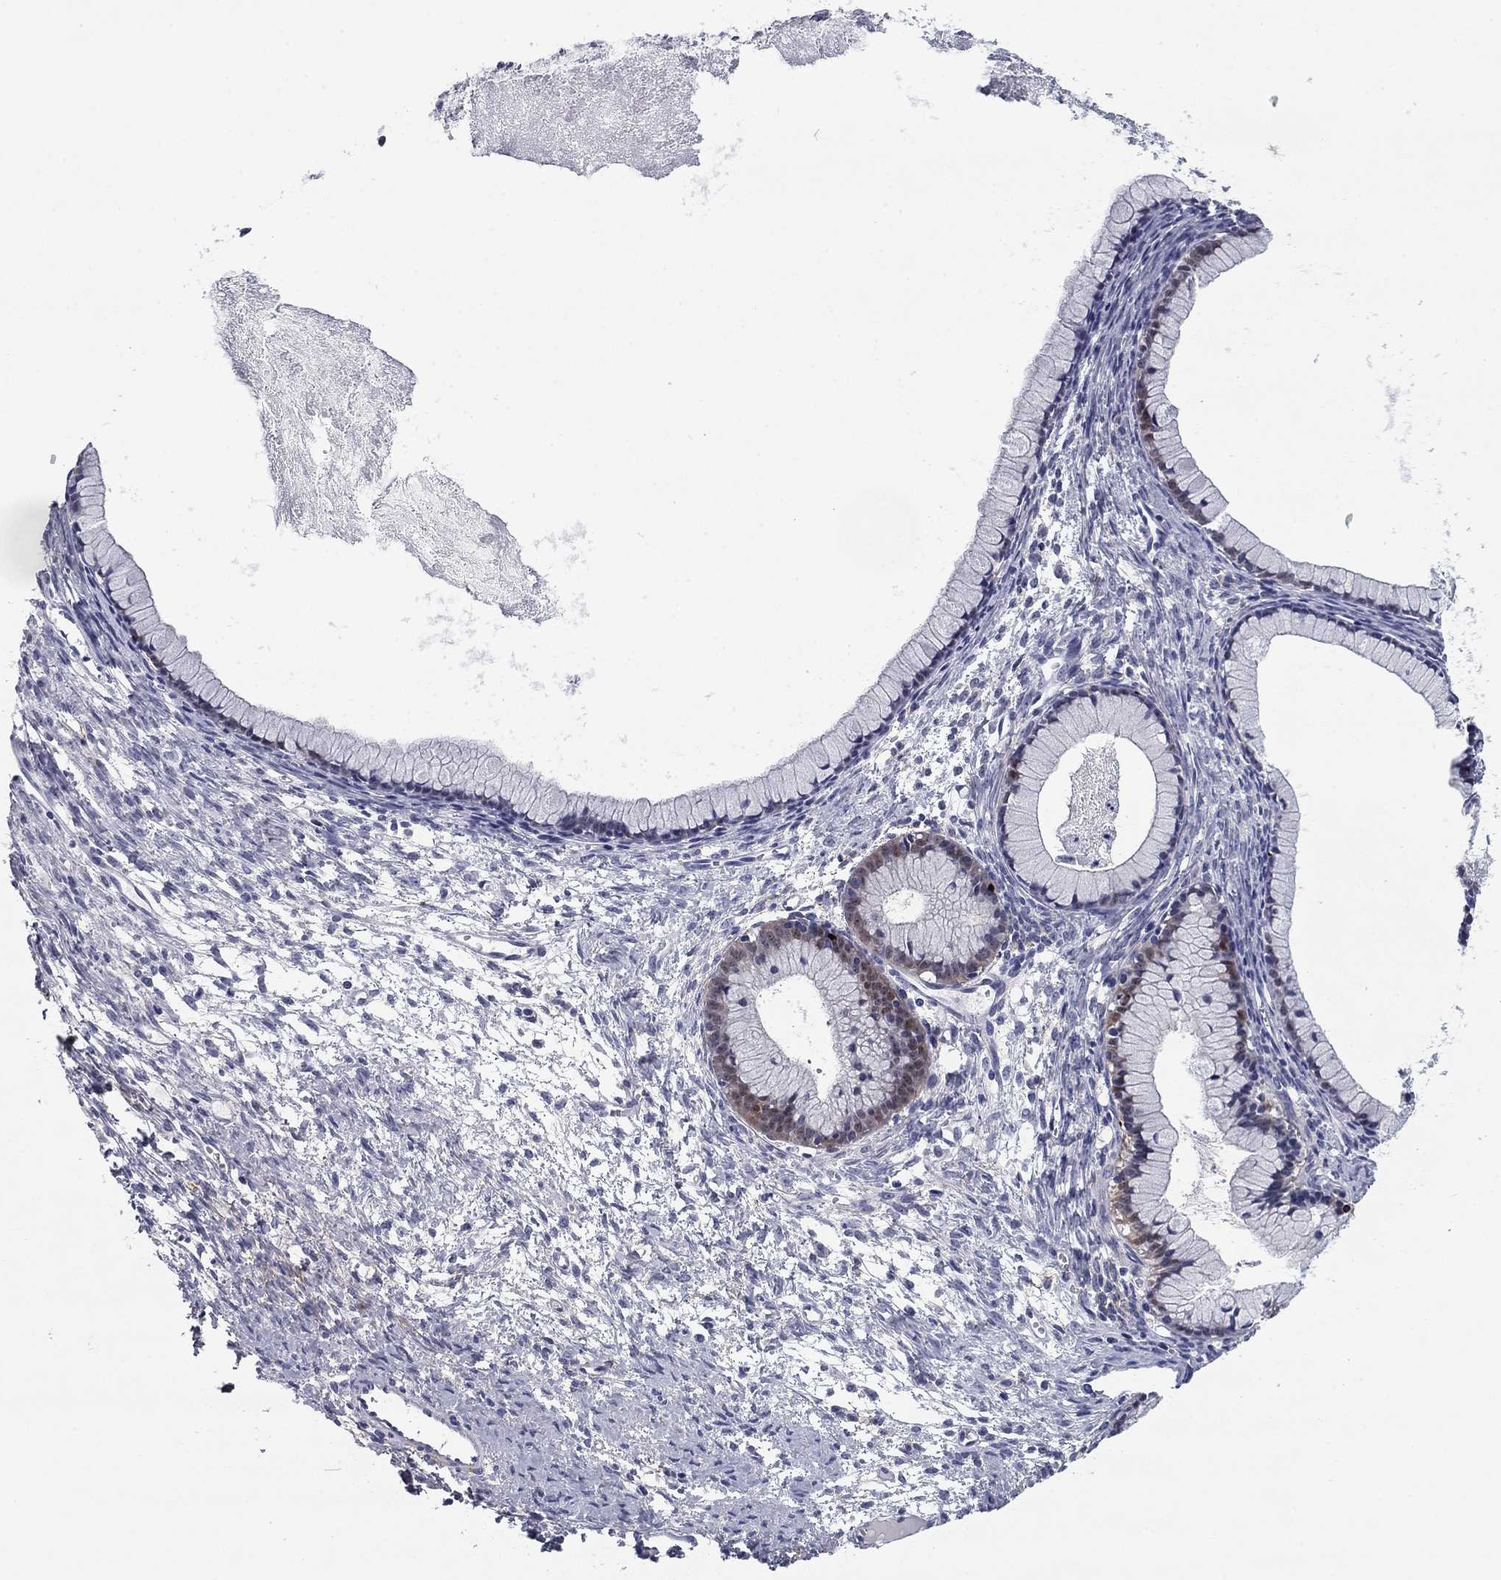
{"staining": {"intensity": "weak", "quantity": "<25%", "location": "cytoplasmic/membranous"}, "tissue": "ovarian cancer", "cell_type": "Tumor cells", "image_type": "cancer", "snomed": [{"axis": "morphology", "description": "Cystadenocarcinoma, mucinous, NOS"}, {"axis": "topography", "description": "Ovary"}], "caption": "Mucinous cystadenocarcinoma (ovarian) was stained to show a protein in brown. There is no significant staining in tumor cells.", "gene": "REXO5", "patient": {"sex": "female", "age": 41}}